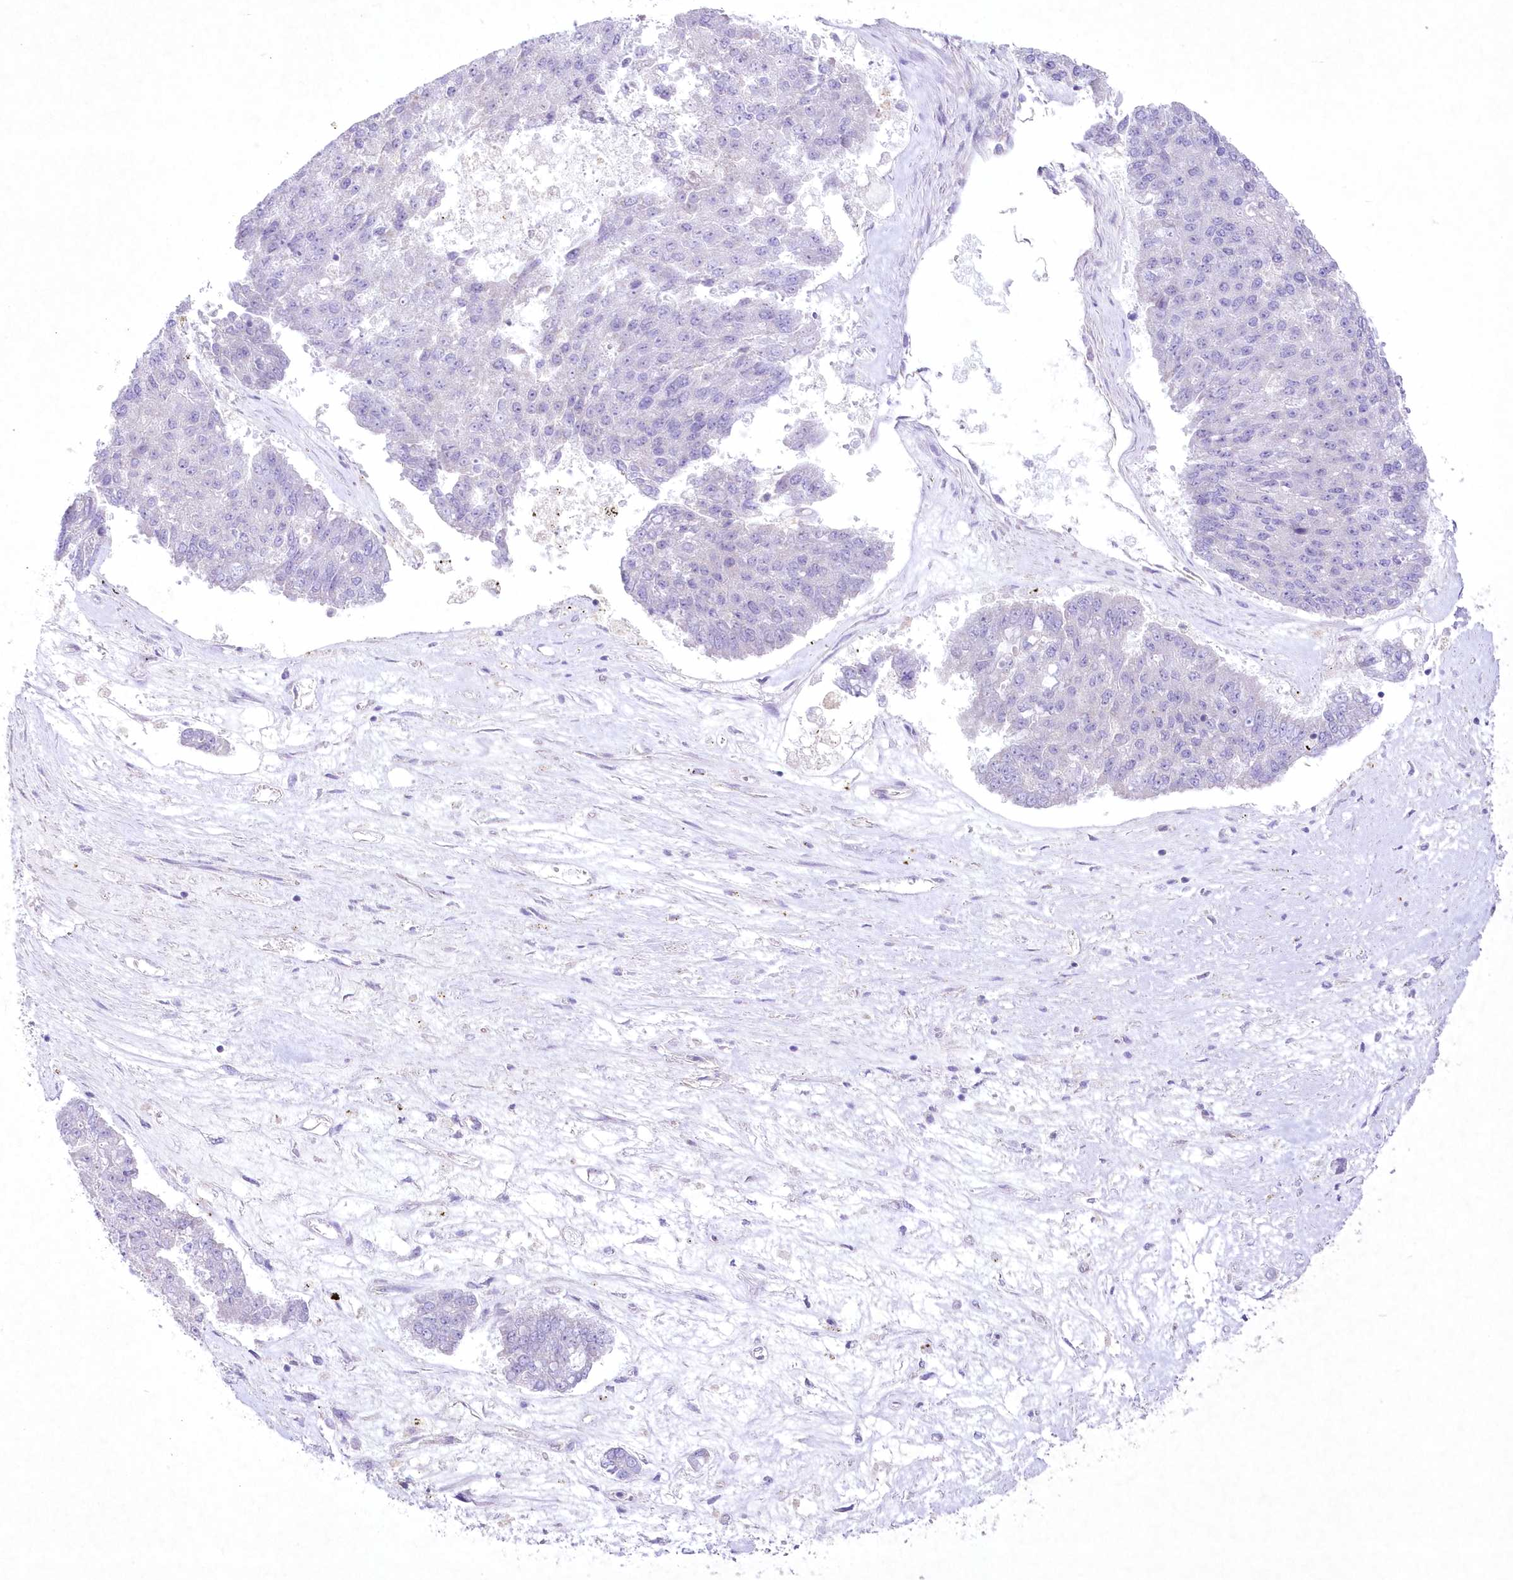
{"staining": {"intensity": "negative", "quantity": "none", "location": "none"}, "tissue": "pancreatic cancer", "cell_type": "Tumor cells", "image_type": "cancer", "snomed": [{"axis": "morphology", "description": "Adenocarcinoma, NOS"}, {"axis": "topography", "description": "Pancreas"}], "caption": "The image demonstrates no staining of tumor cells in pancreatic cancer.", "gene": "ITSN2", "patient": {"sex": "male", "age": 50}}